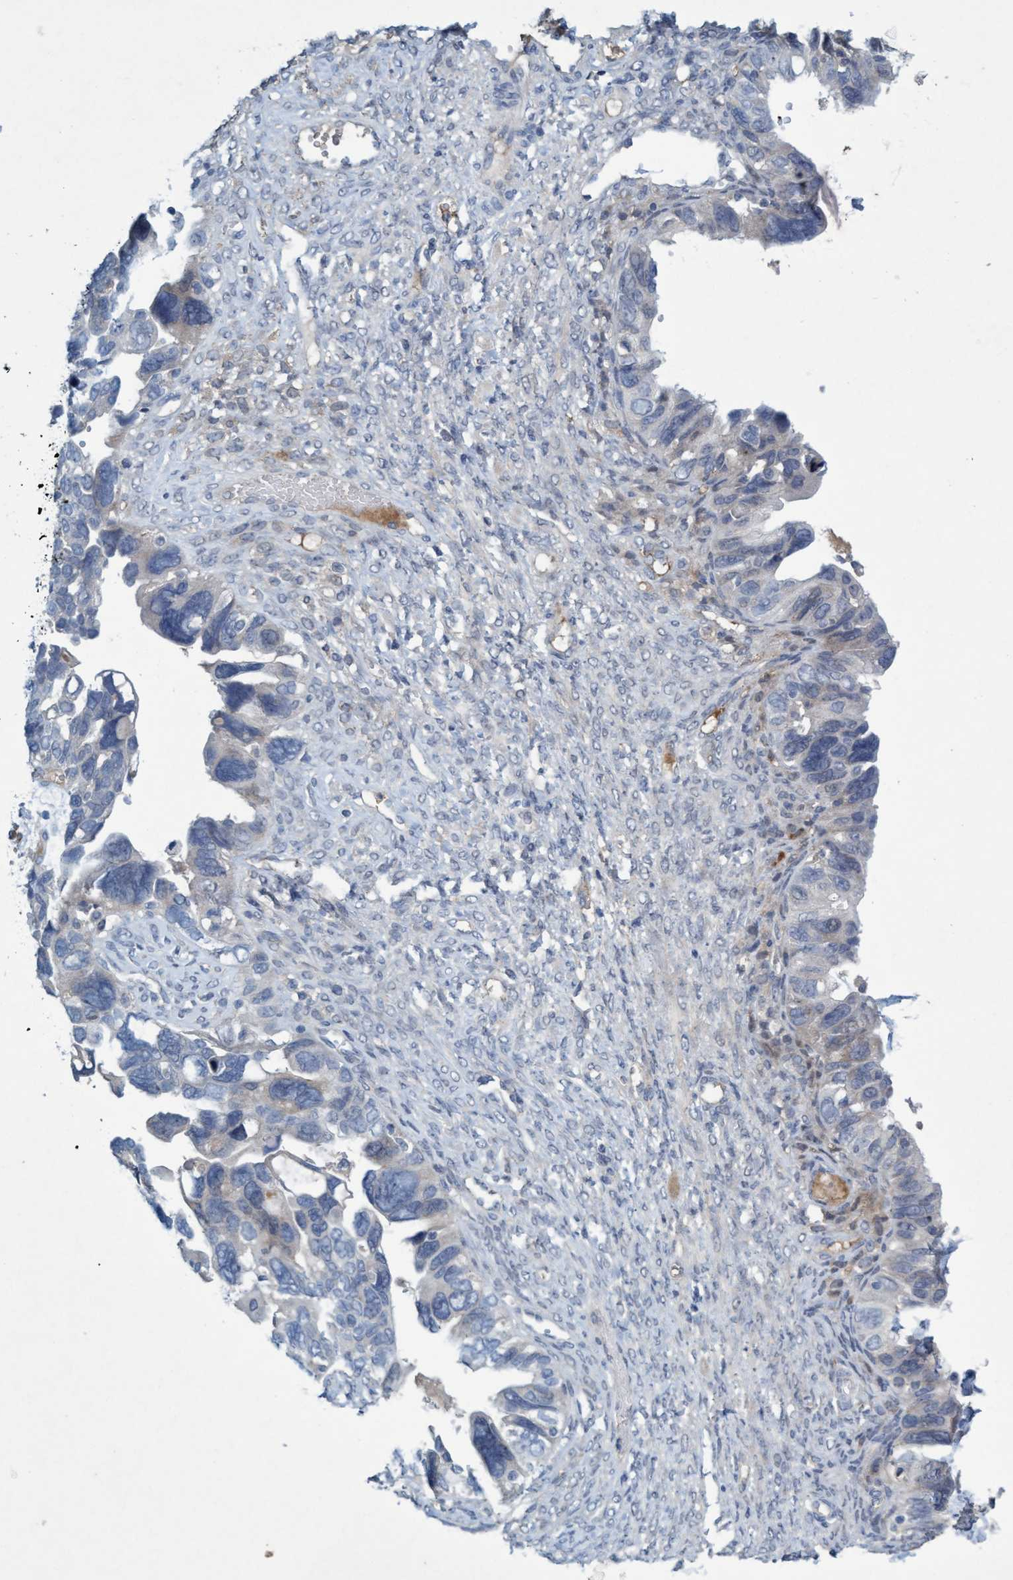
{"staining": {"intensity": "negative", "quantity": "none", "location": "none"}, "tissue": "ovarian cancer", "cell_type": "Tumor cells", "image_type": "cancer", "snomed": [{"axis": "morphology", "description": "Cystadenocarcinoma, serous, NOS"}, {"axis": "topography", "description": "Ovary"}], "caption": "Immunohistochemistry of human ovarian cancer (serous cystadenocarcinoma) demonstrates no staining in tumor cells.", "gene": "RNF208", "patient": {"sex": "female", "age": 79}}